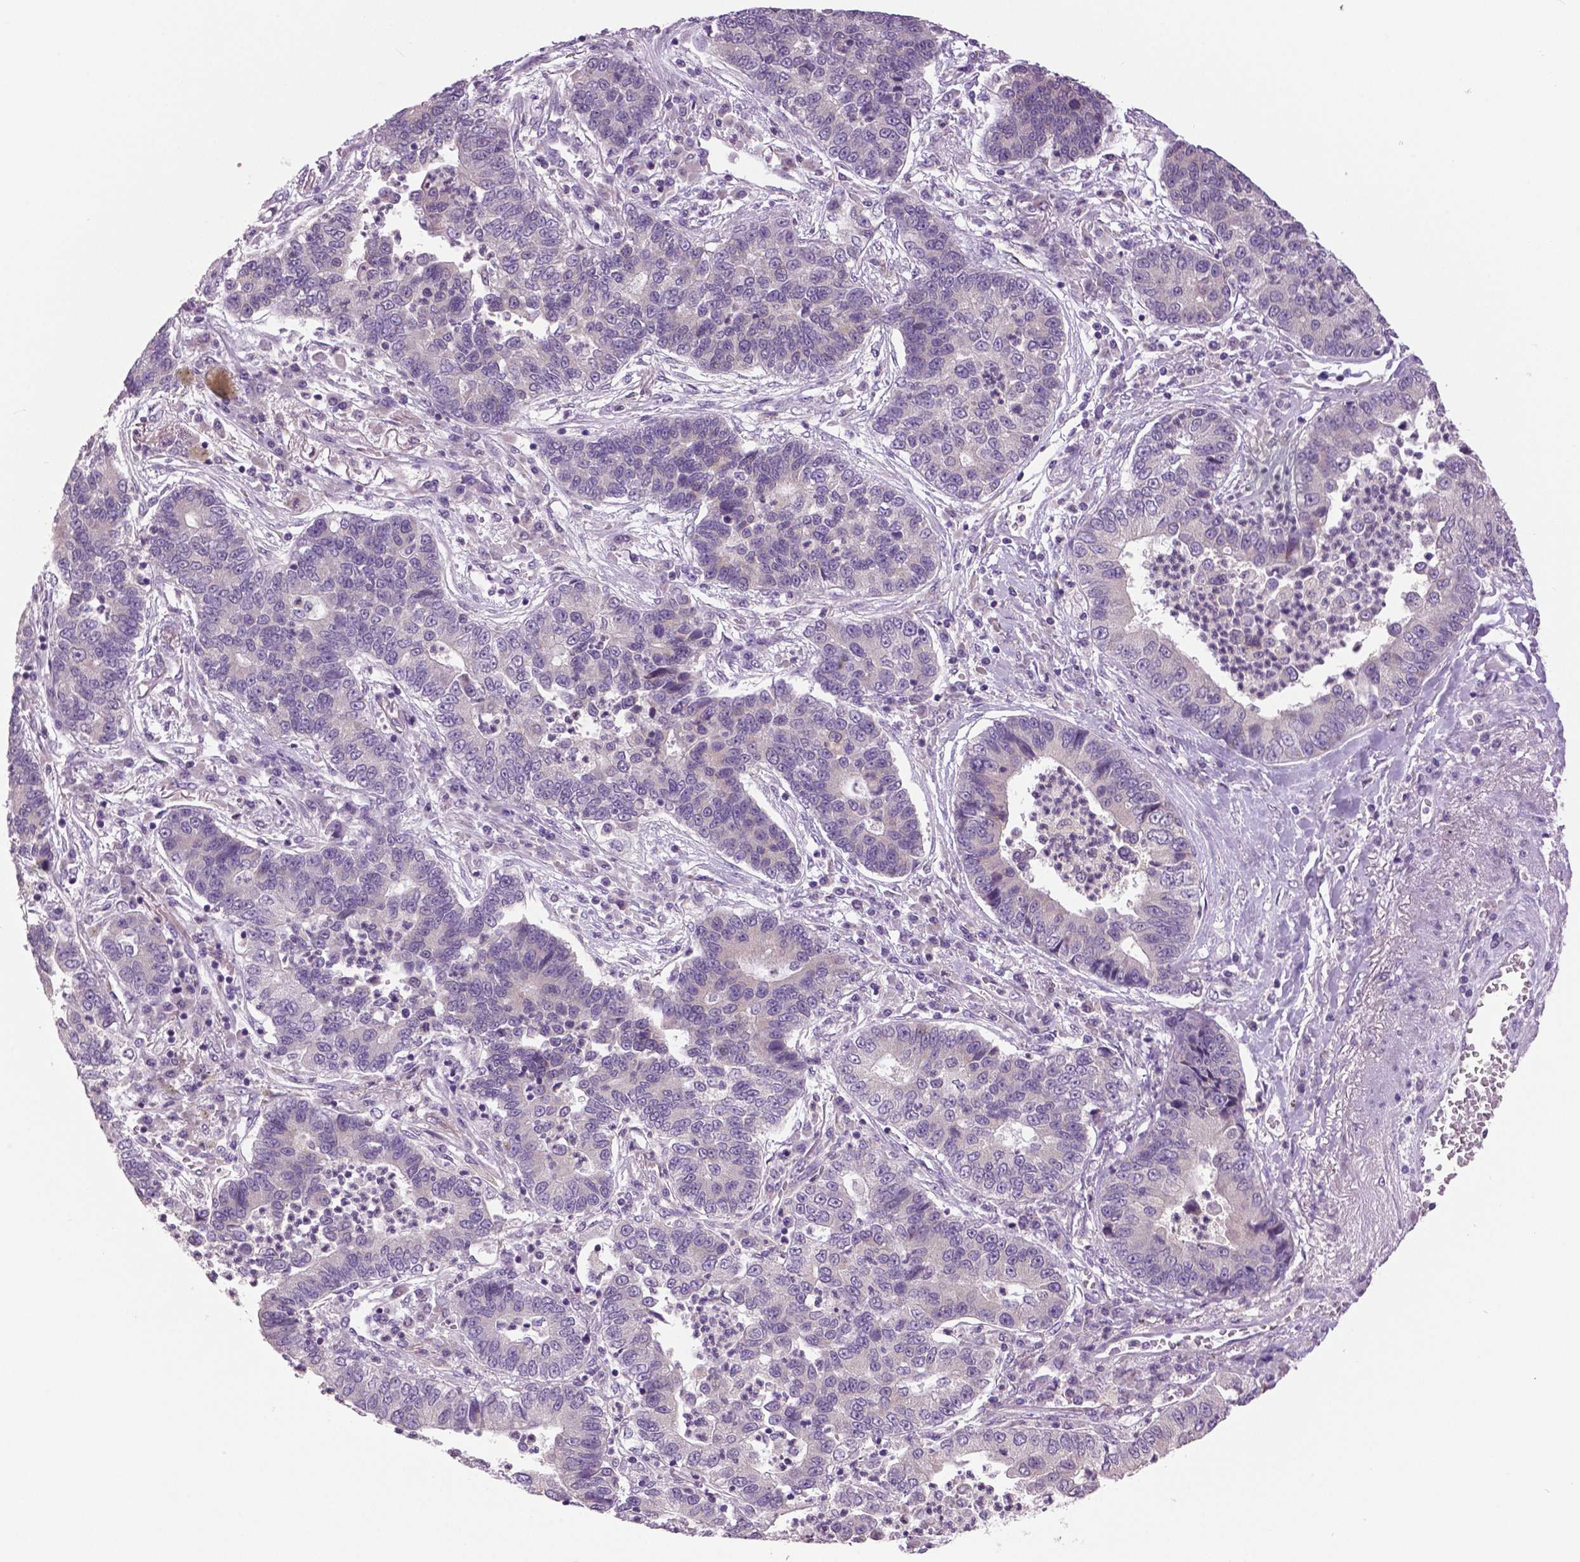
{"staining": {"intensity": "negative", "quantity": "none", "location": "none"}, "tissue": "lung cancer", "cell_type": "Tumor cells", "image_type": "cancer", "snomed": [{"axis": "morphology", "description": "Adenocarcinoma, NOS"}, {"axis": "topography", "description": "Lung"}], "caption": "Protein analysis of lung adenocarcinoma exhibits no significant expression in tumor cells.", "gene": "DNAH12", "patient": {"sex": "female", "age": 57}}